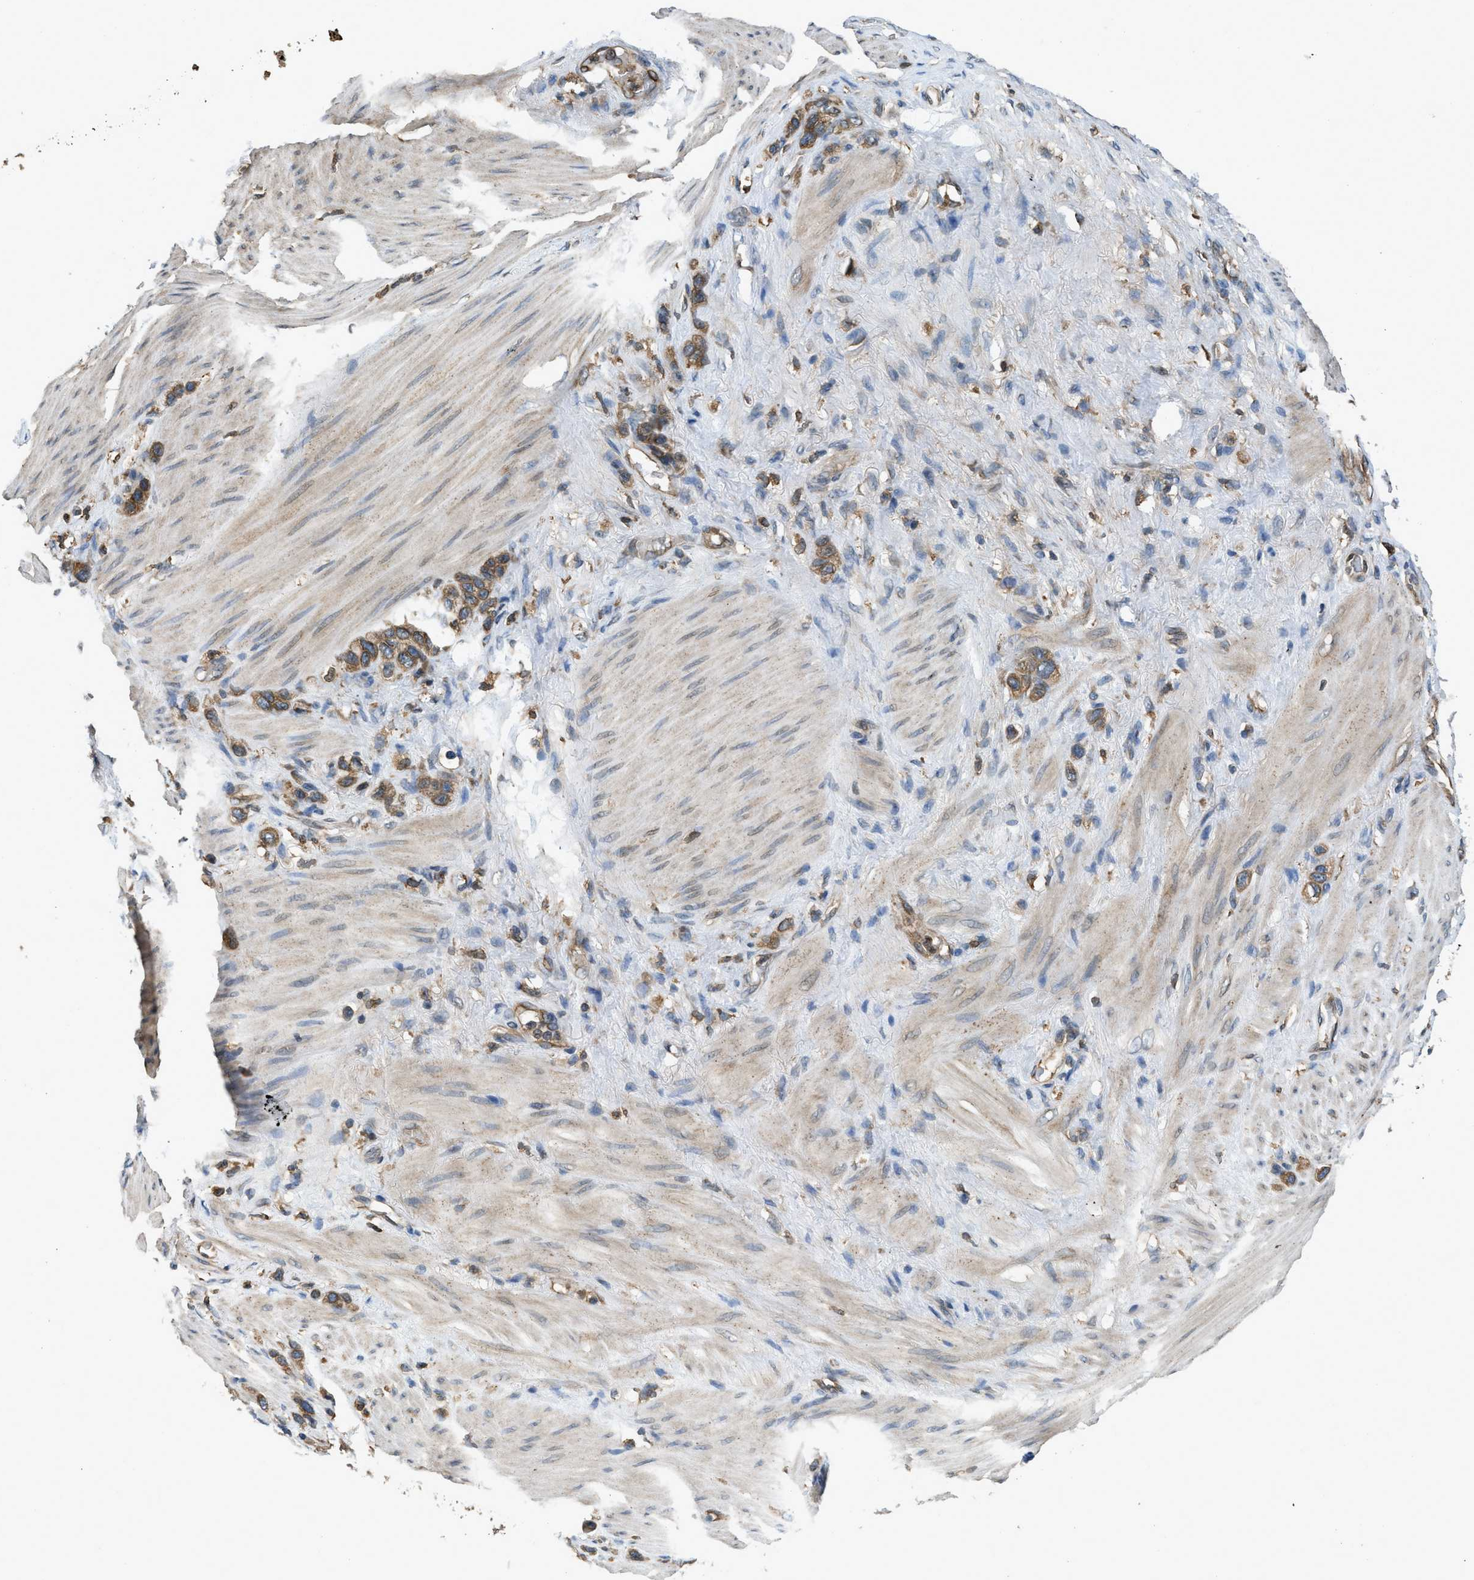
{"staining": {"intensity": "moderate", "quantity": ">75%", "location": "cytoplasmic/membranous"}, "tissue": "stomach cancer", "cell_type": "Tumor cells", "image_type": "cancer", "snomed": [{"axis": "morphology", "description": "Adenocarcinoma, NOS"}, {"axis": "morphology", "description": "Adenocarcinoma, High grade"}, {"axis": "topography", "description": "Stomach, upper"}, {"axis": "topography", "description": "Stomach, lower"}], "caption": "Human stomach cancer (high-grade adenocarcinoma) stained for a protein (brown) displays moderate cytoplasmic/membranous positive expression in about >75% of tumor cells.", "gene": "BCAP31", "patient": {"sex": "female", "age": 65}}